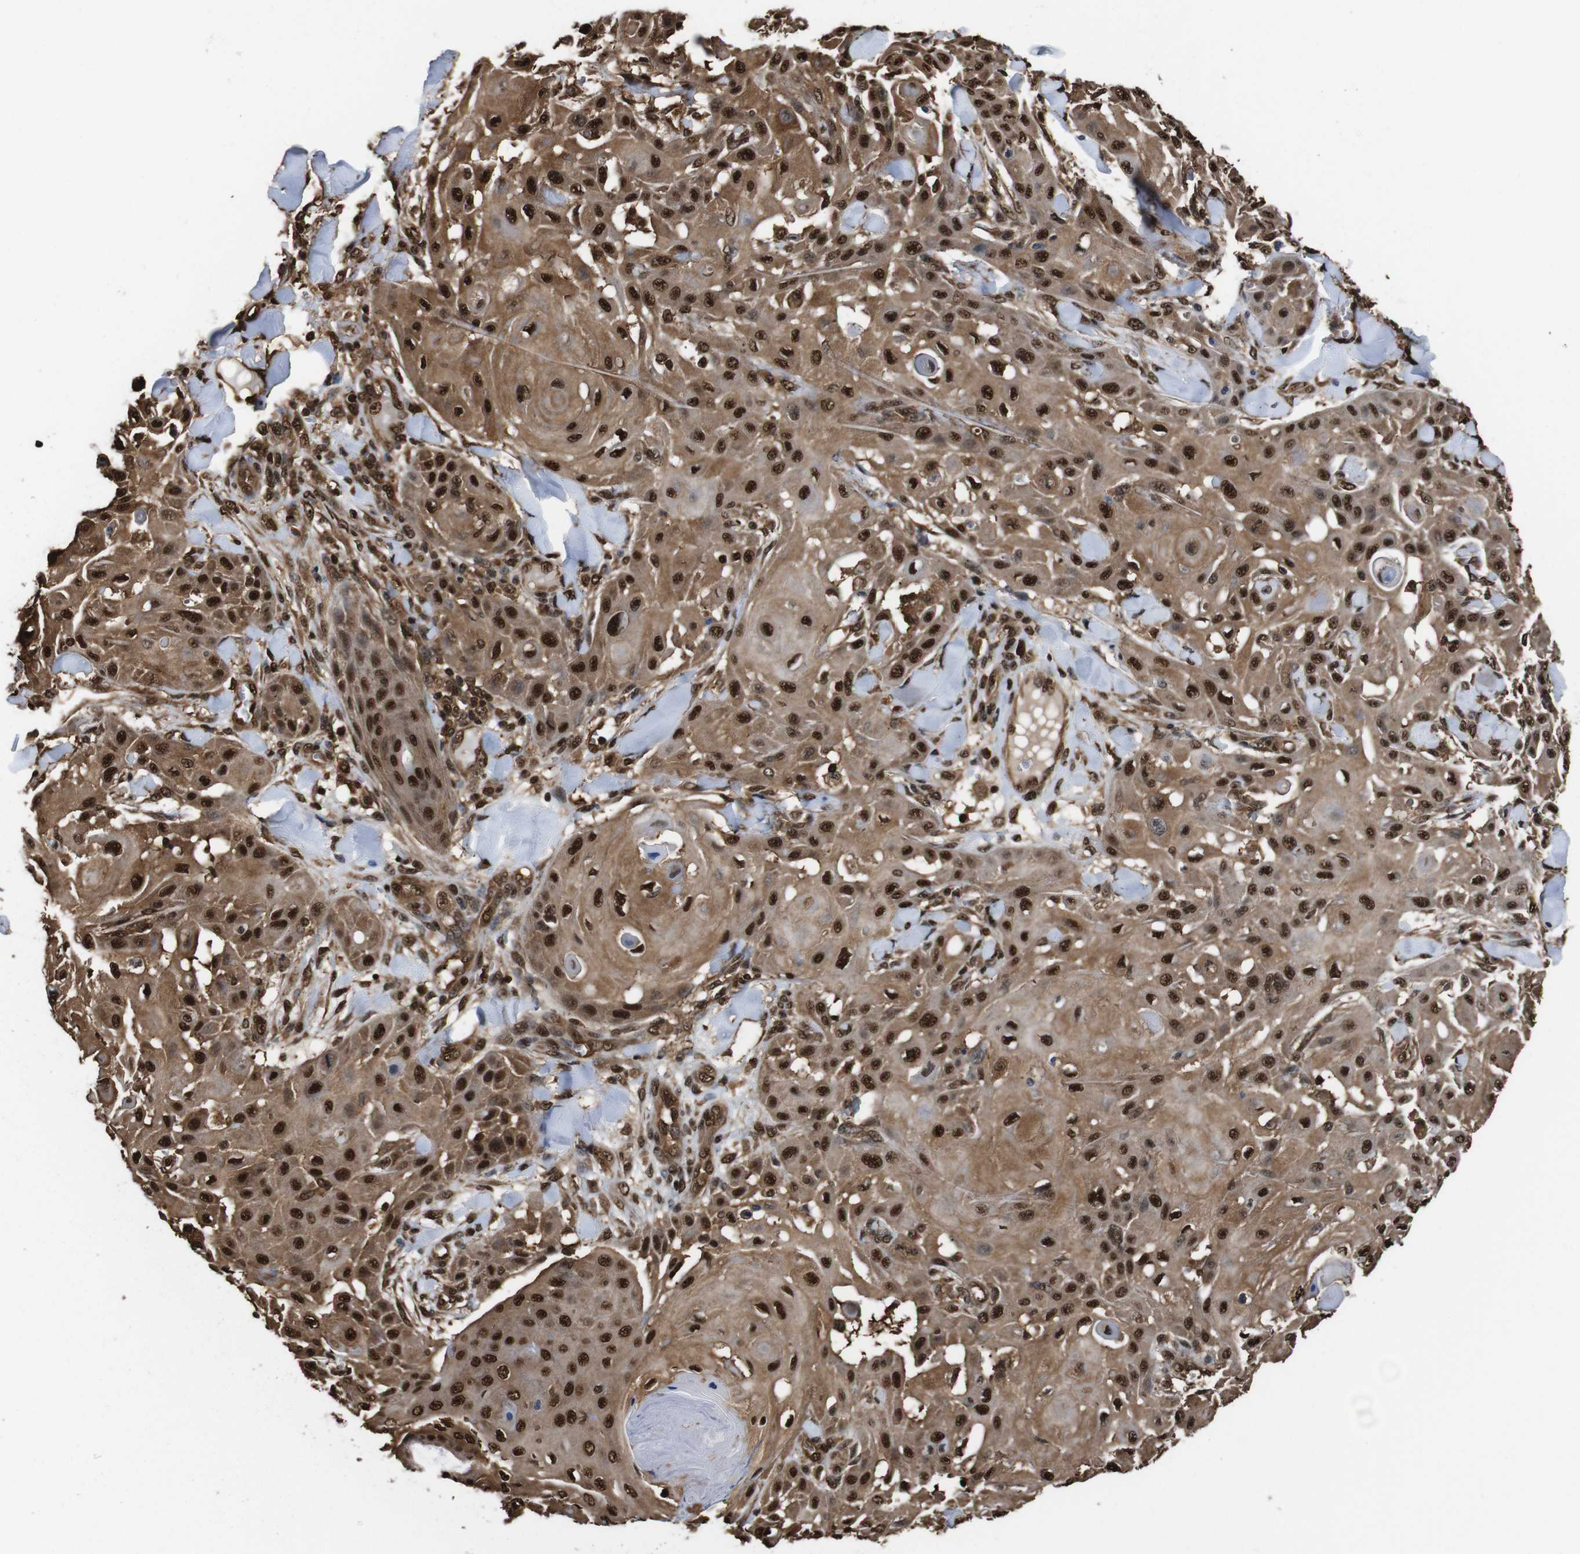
{"staining": {"intensity": "strong", "quantity": ">75%", "location": "cytoplasmic/membranous,nuclear"}, "tissue": "skin cancer", "cell_type": "Tumor cells", "image_type": "cancer", "snomed": [{"axis": "morphology", "description": "Squamous cell carcinoma, NOS"}, {"axis": "topography", "description": "Skin"}], "caption": "Protein expression analysis of human skin squamous cell carcinoma reveals strong cytoplasmic/membranous and nuclear expression in approximately >75% of tumor cells. (Stains: DAB (3,3'-diaminobenzidine) in brown, nuclei in blue, Microscopy: brightfield microscopy at high magnification).", "gene": "VCP", "patient": {"sex": "male", "age": 24}}